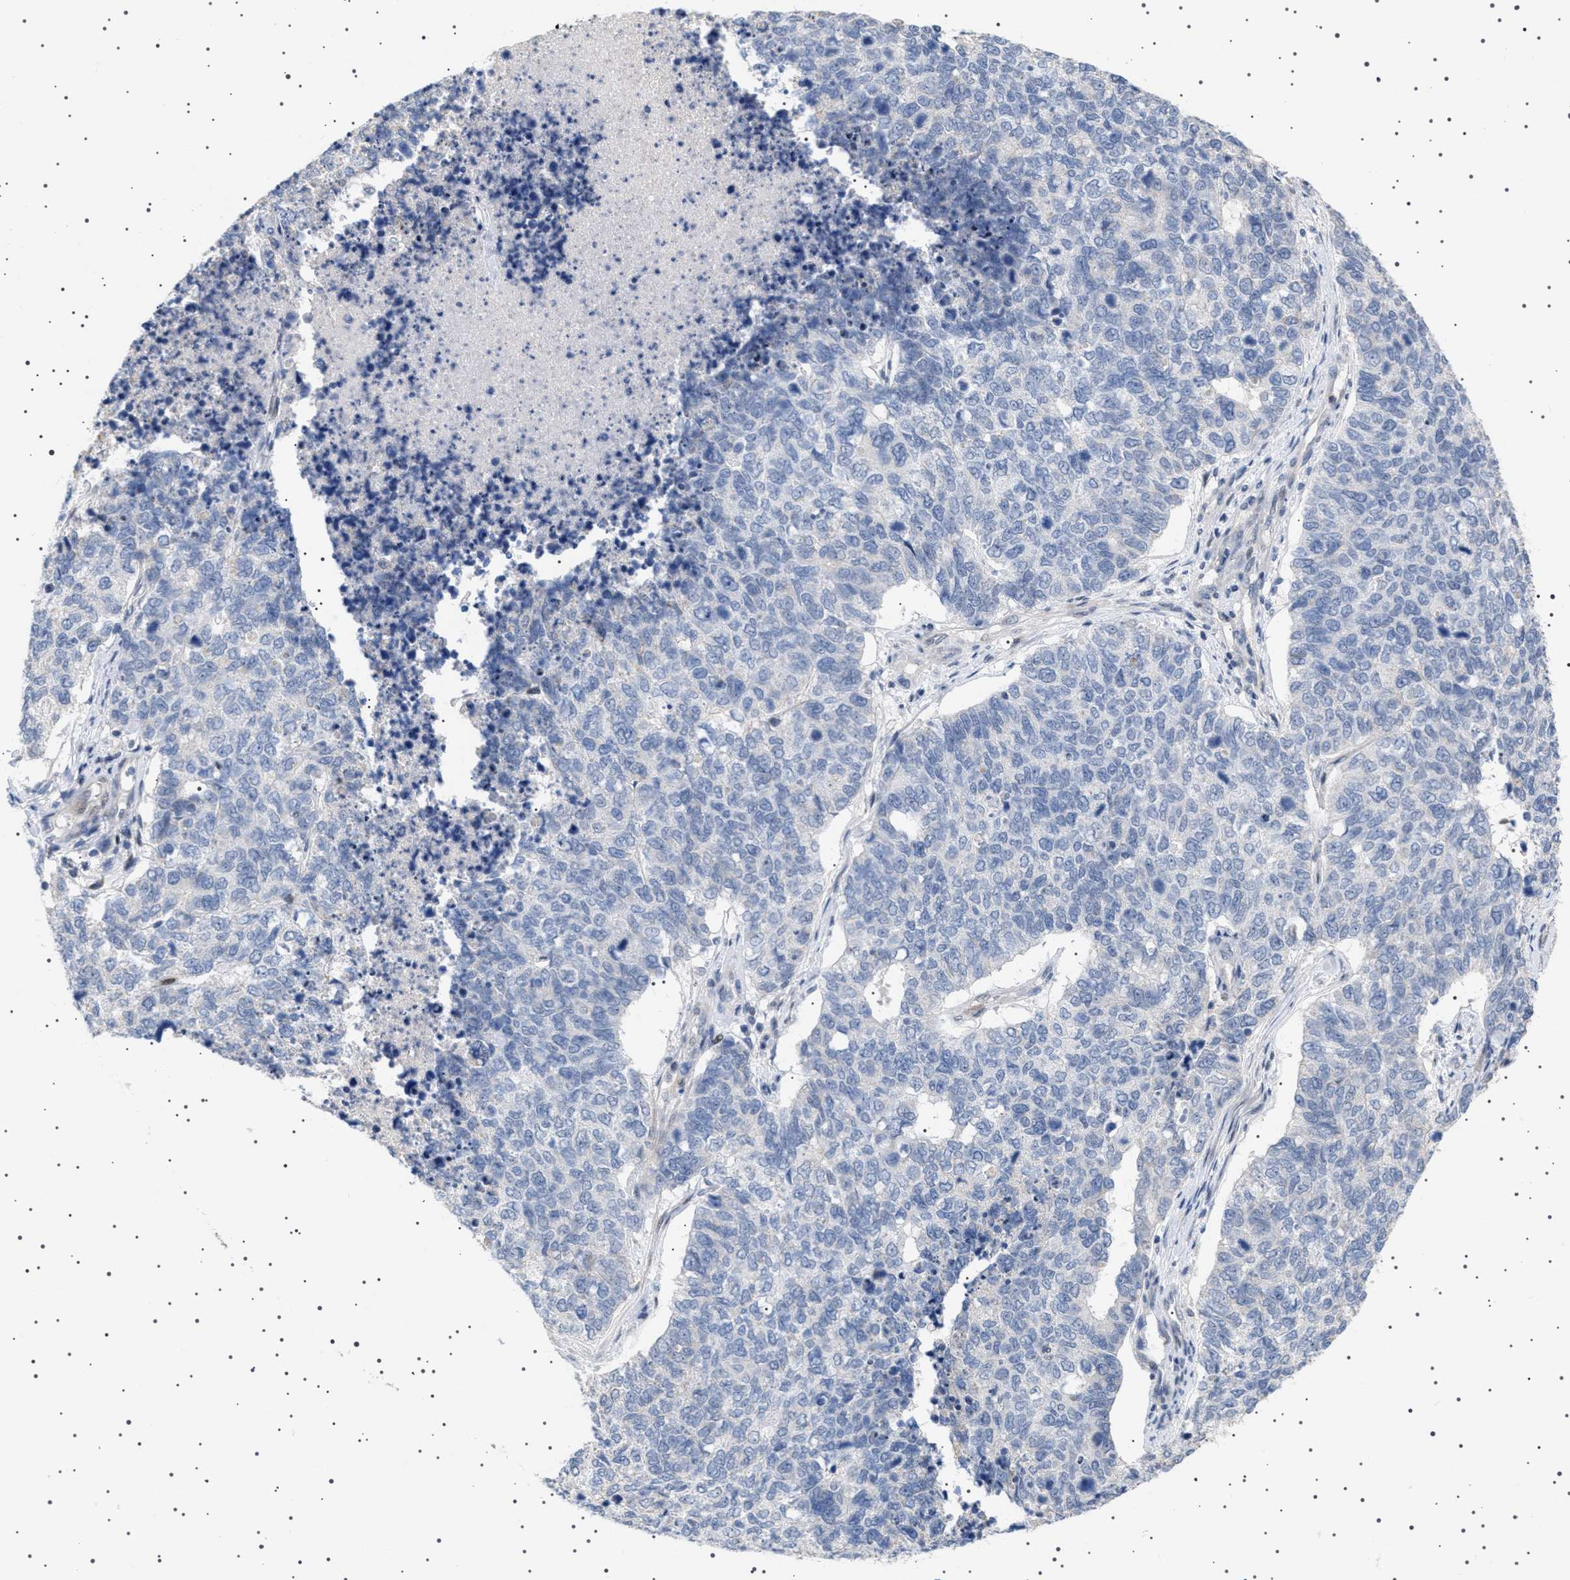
{"staining": {"intensity": "negative", "quantity": "none", "location": "none"}, "tissue": "cervical cancer", "cell_type": "Tumor cells", "image_type": "cancer", "snomed": [{"axis": "morphology", "description": "Squamous cell carcinoma, NOS"}, {"axis": "topography", "description": "Cervix"}], "caption": "Immunohistochemistry histopathology image of neoplastic tissue: cervical cancer stained with DAB (3,3'-diaminobenzidine) shows no significant protein staining in tumor cells.", "gene": "HTR1A", "patient": {"sex": "female", "age": 63}}